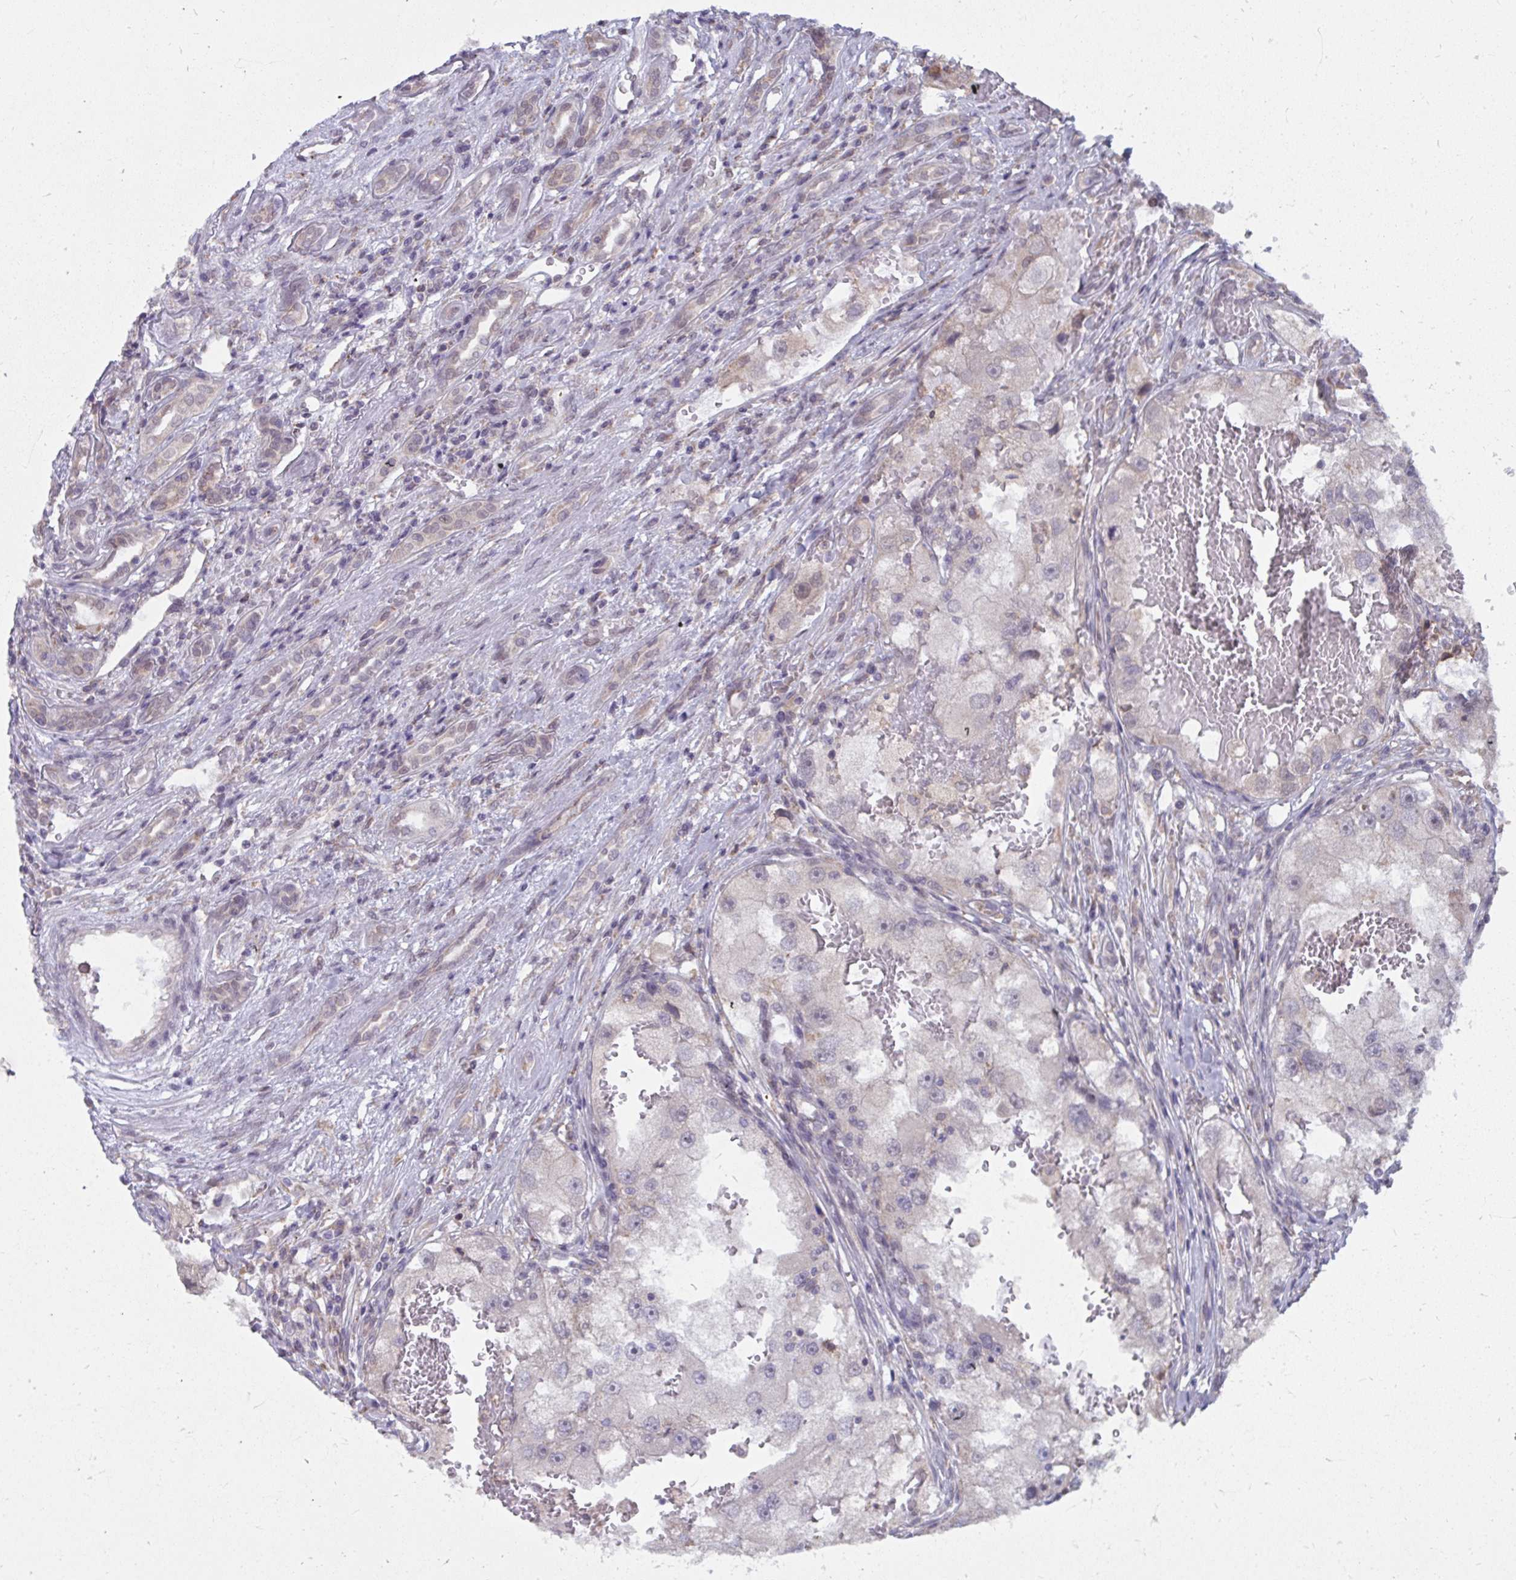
{"staining": {"intensity": "negative", "quantity": "none", "location": "none"}, "tissue": "renal cancer", "cell_type": "Tumor cells", "image_type": "cancer", "snomed": [{"axis": "morphology", "description": "Adenocarcinoma, NOS"}, {"axis": "topography", "description": "Kidney"}], "caption": "DAB (3,3'-diaminobenzidine) immunohistochemical staining of renal cancer (adenocarcinoma) shows no significant expression in tumor cells.", "gene": "NMNAT1", "patient": {"sex": "male", "age": 63}}